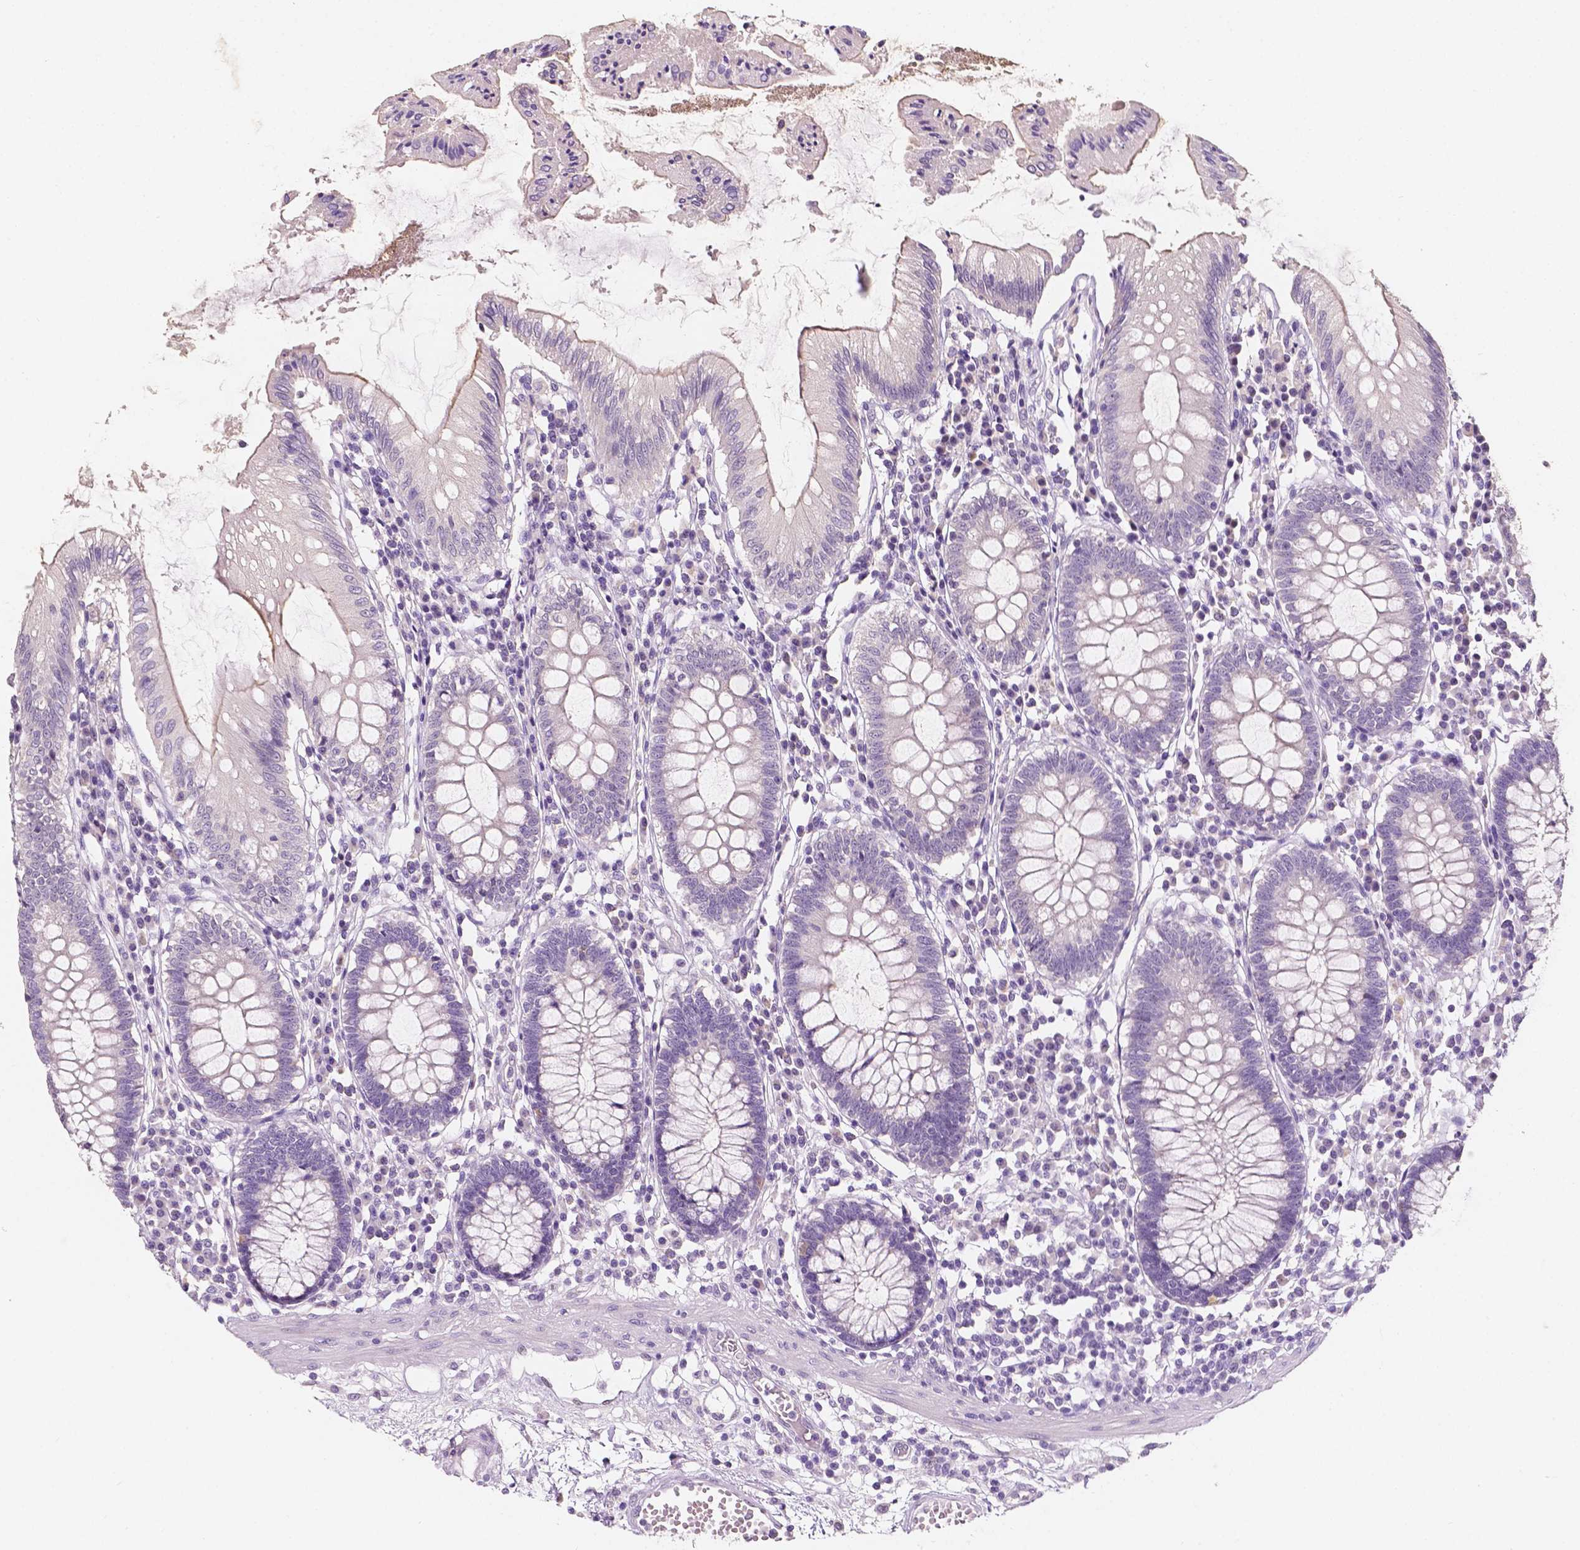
{"staining": {"intensity": "negative", "quantity": "none", "location": "none"}, "tissue": "colon", "cell_type": "Endothelial cells", "image_type": "normal", "snomed": [{"axis": "morphology", "description": "Normal tissue, NOS"}, {"axis": "morphology", "description": "Adenocarcinoma, NOS"}, {"axis": "topography", "description": "Colon"}], "caption": "Protein analysis of benign colon reveals no significant positivity in endothelial cells.", "gene": "TAL1", "patient": {"sex": "male", "age": 83}}